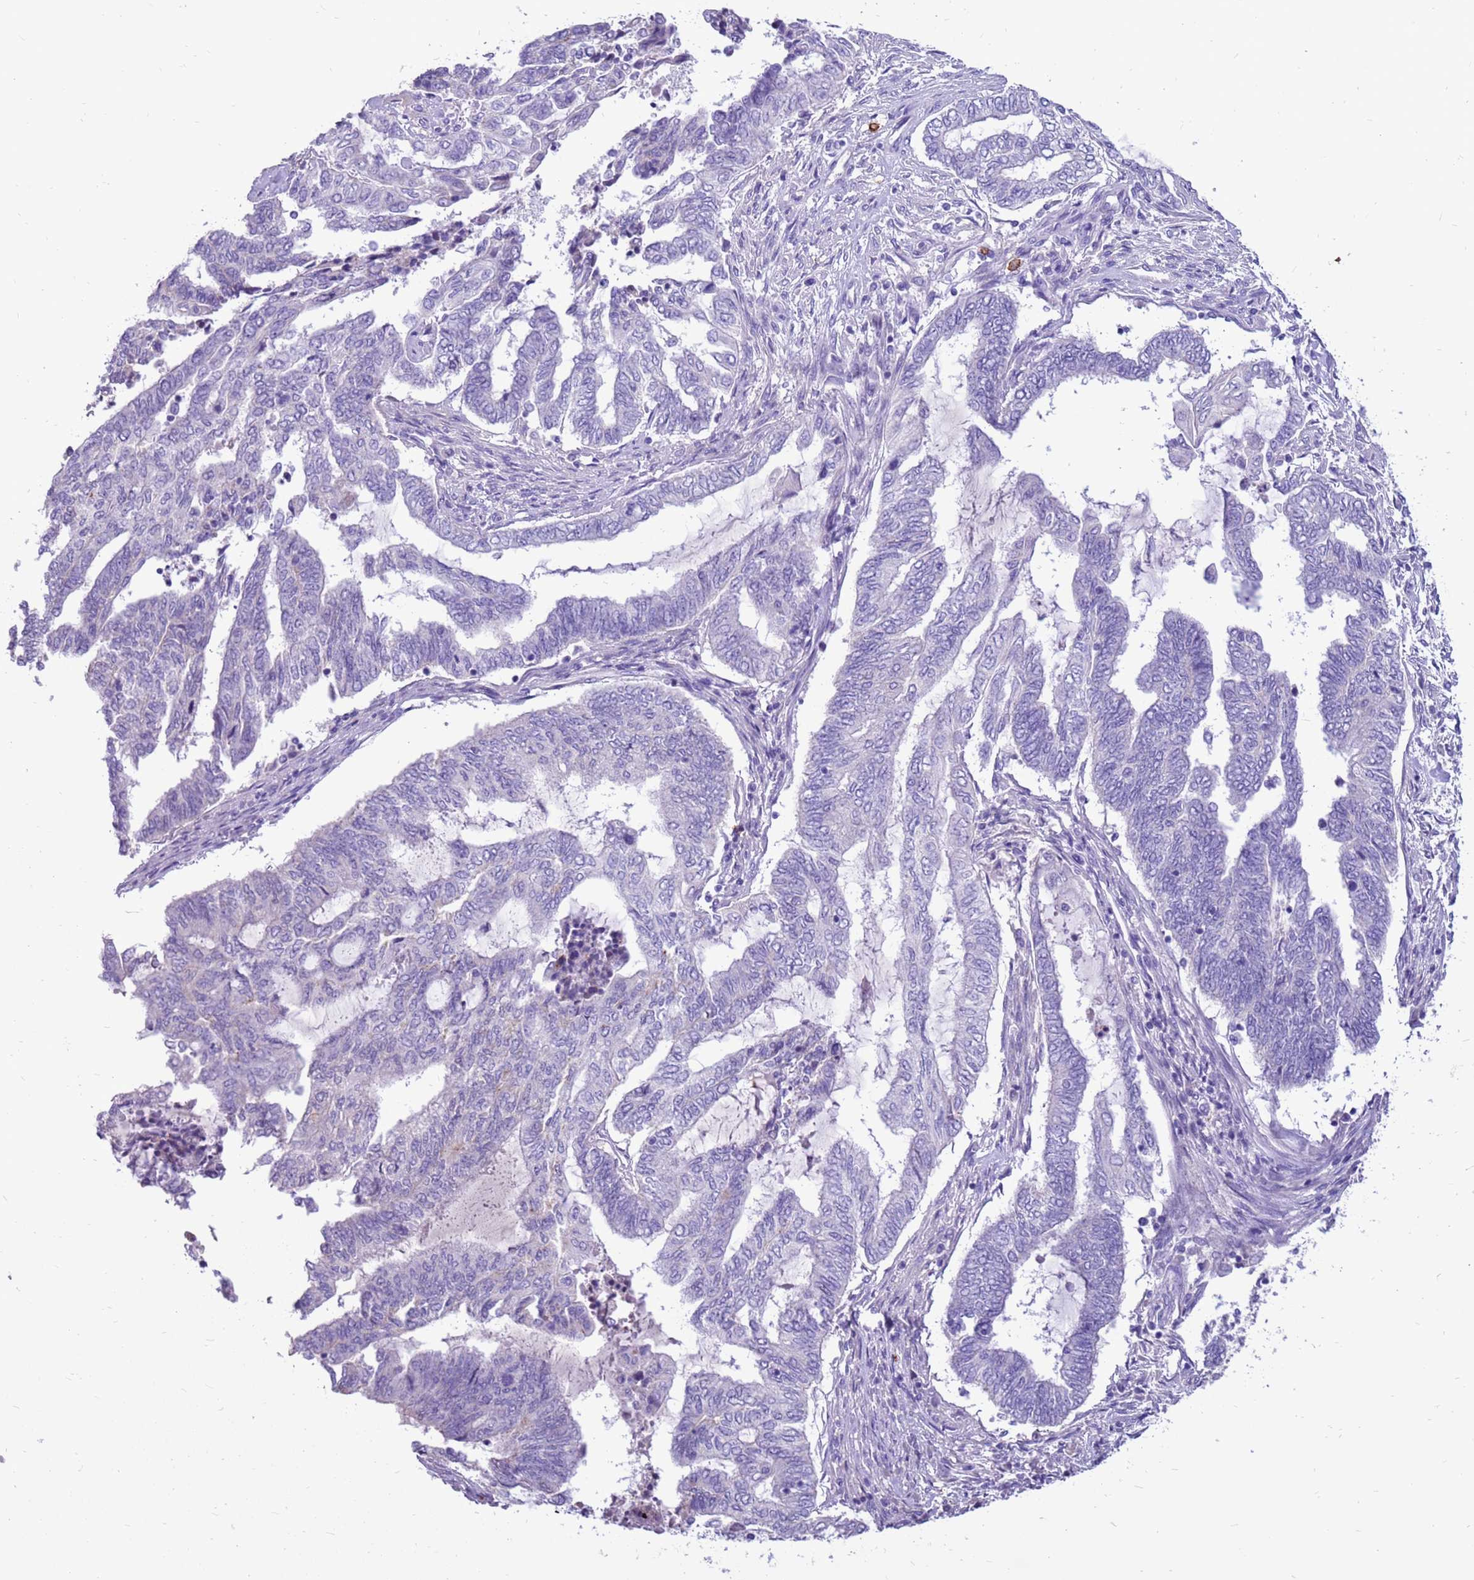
{"staining": {"intensity": "negative", "quantity": "none", "location": "none"}, "tissue": "endometrial cancer", "cell_type": "Tumor cells", "image_type": "cancer", "snomed": [{"axis": "morphology", "description": "Adenocarcinoma, NOS"}, {"axis": "topography", "description": "Uterus"}, {"axis": "topography", "description": "Endometrium"}], "caption": "There is no significant staining in tumor cells of endometrial adenocarcinoma.", "gene": "PDE10A", "patient": {"sex": "female", "age": 70}}